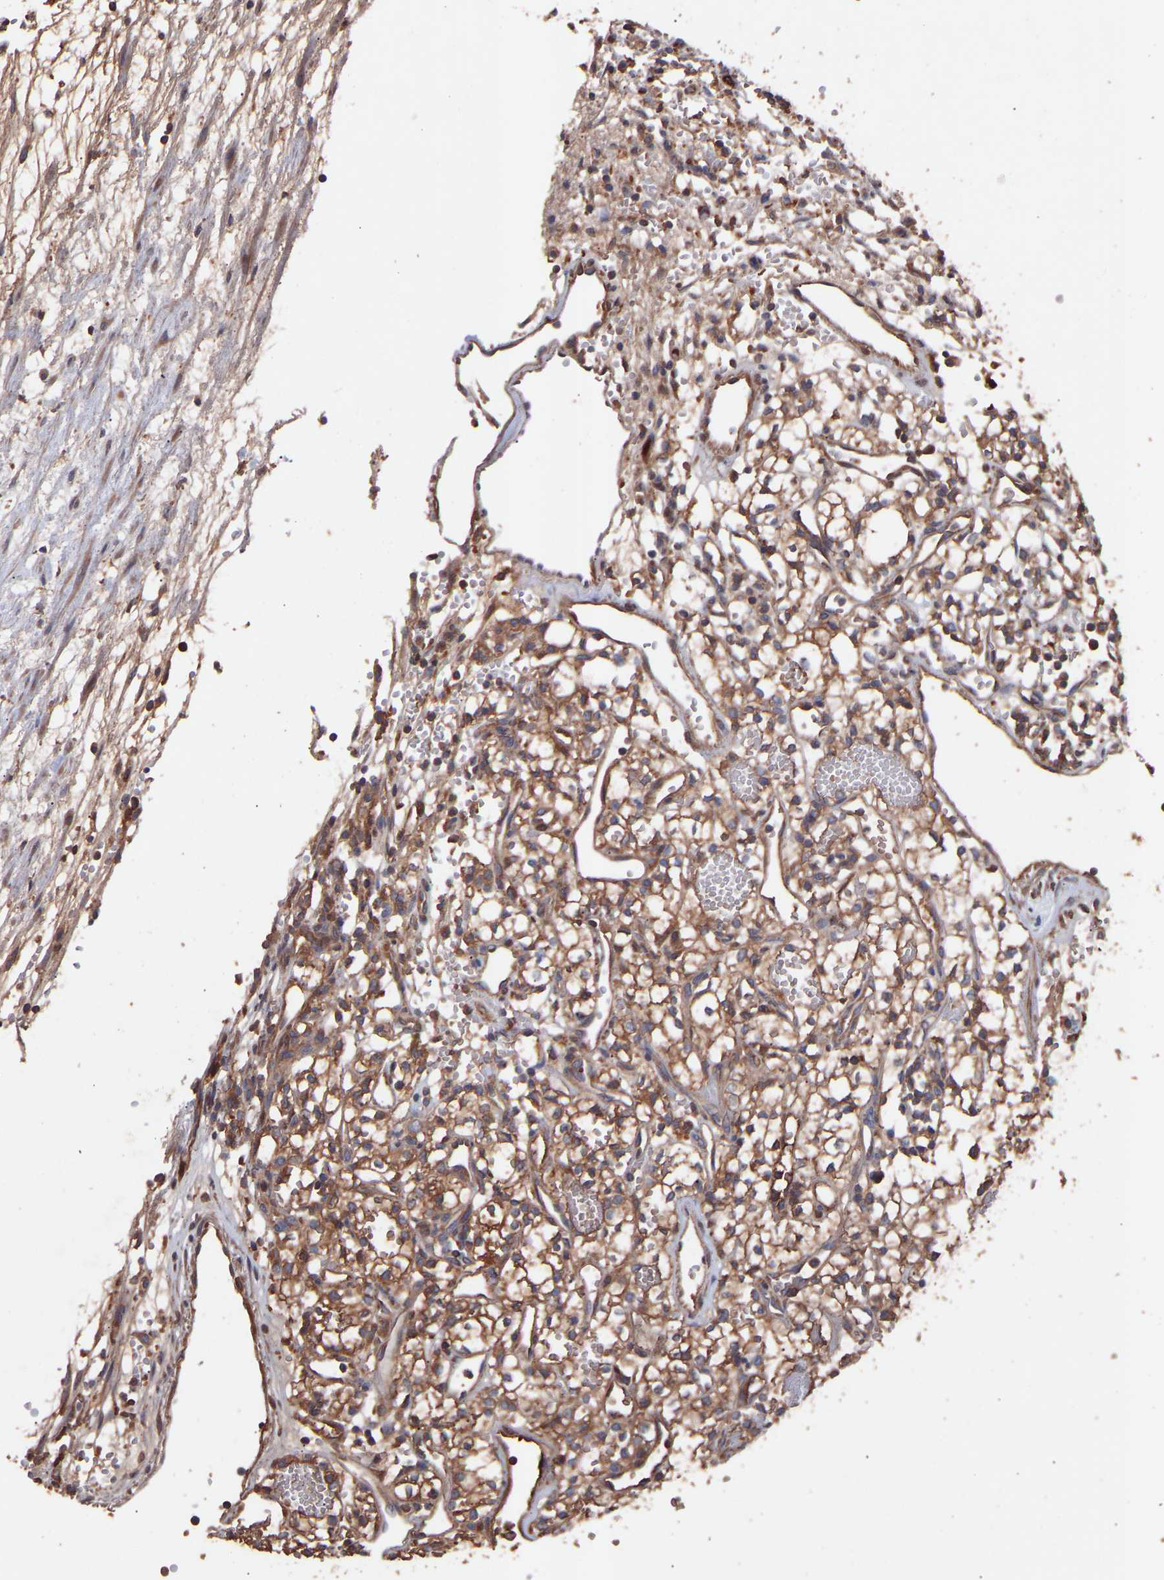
{"staining": {"intensity": "moderate", "quantity": ">75%", "location": "cytoplasmic/membranous"}, "tissue": "renal cancer", "cell_type": "Tumor cells", "image_type": "cancer", "snomed": [{"axis": "morphology", "description": "Adenocarcinoma, NOS"}, {"axis": "topography", "description": "Kidney"}], "caption": "Renal adenocarcinoma stained with IHC demonstrates moderate cytoplasmic/membranous staining in approximately >75% of tumor cells.", "gene": "TMEM268", "patient": {"sex": "male", "age": 59}}